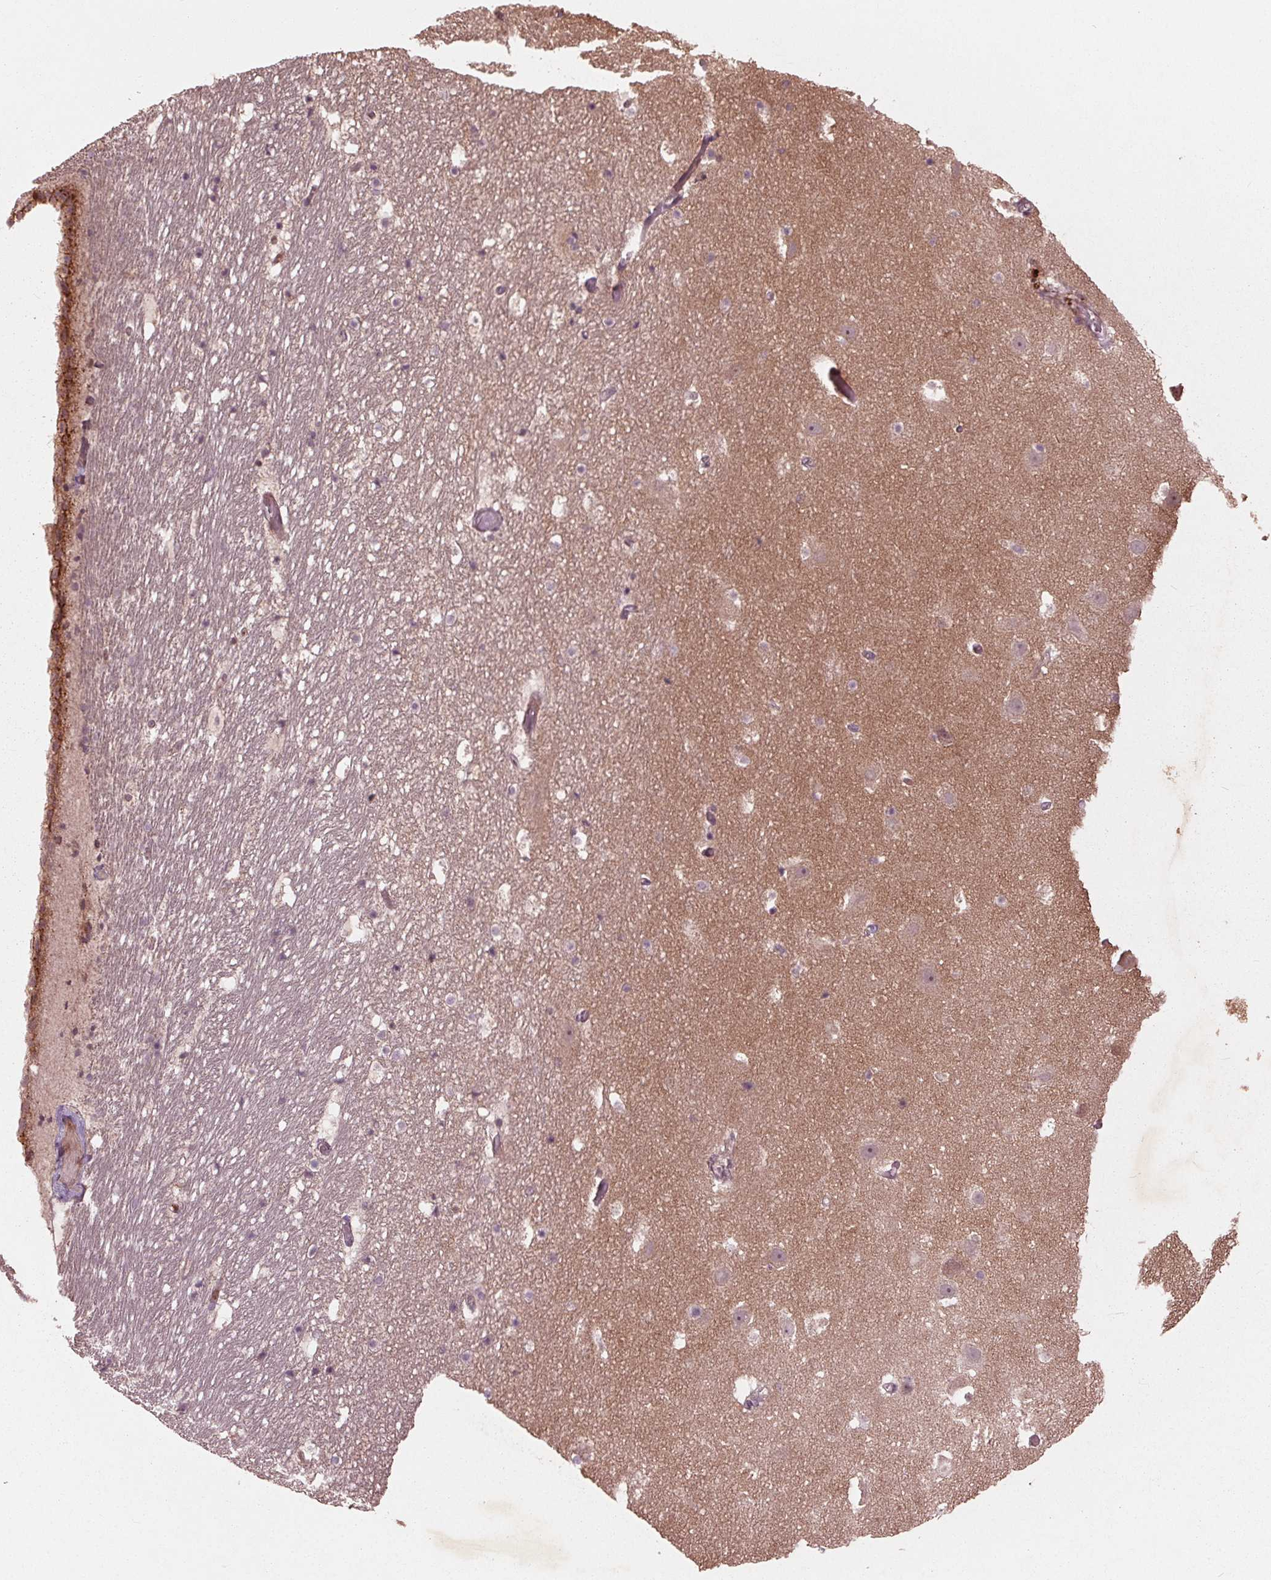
{"staining": {"intensity": "negative", "quantity": "none", "location": "none"}, "tissue": "hippocampus", "cell_type": "Glial cells", "image_type": "normal", "snomed": [{"axis": "morphology", "description": "Normal tissue, NOS"}, {"axis": "topography", "description": "Hippocampus"}], "caption": "The micrograph displays no staining of glial cells in unremarkable hippocampus.", "gene": "CDKL4", "patient": {"sex": "male", "age": 26}}